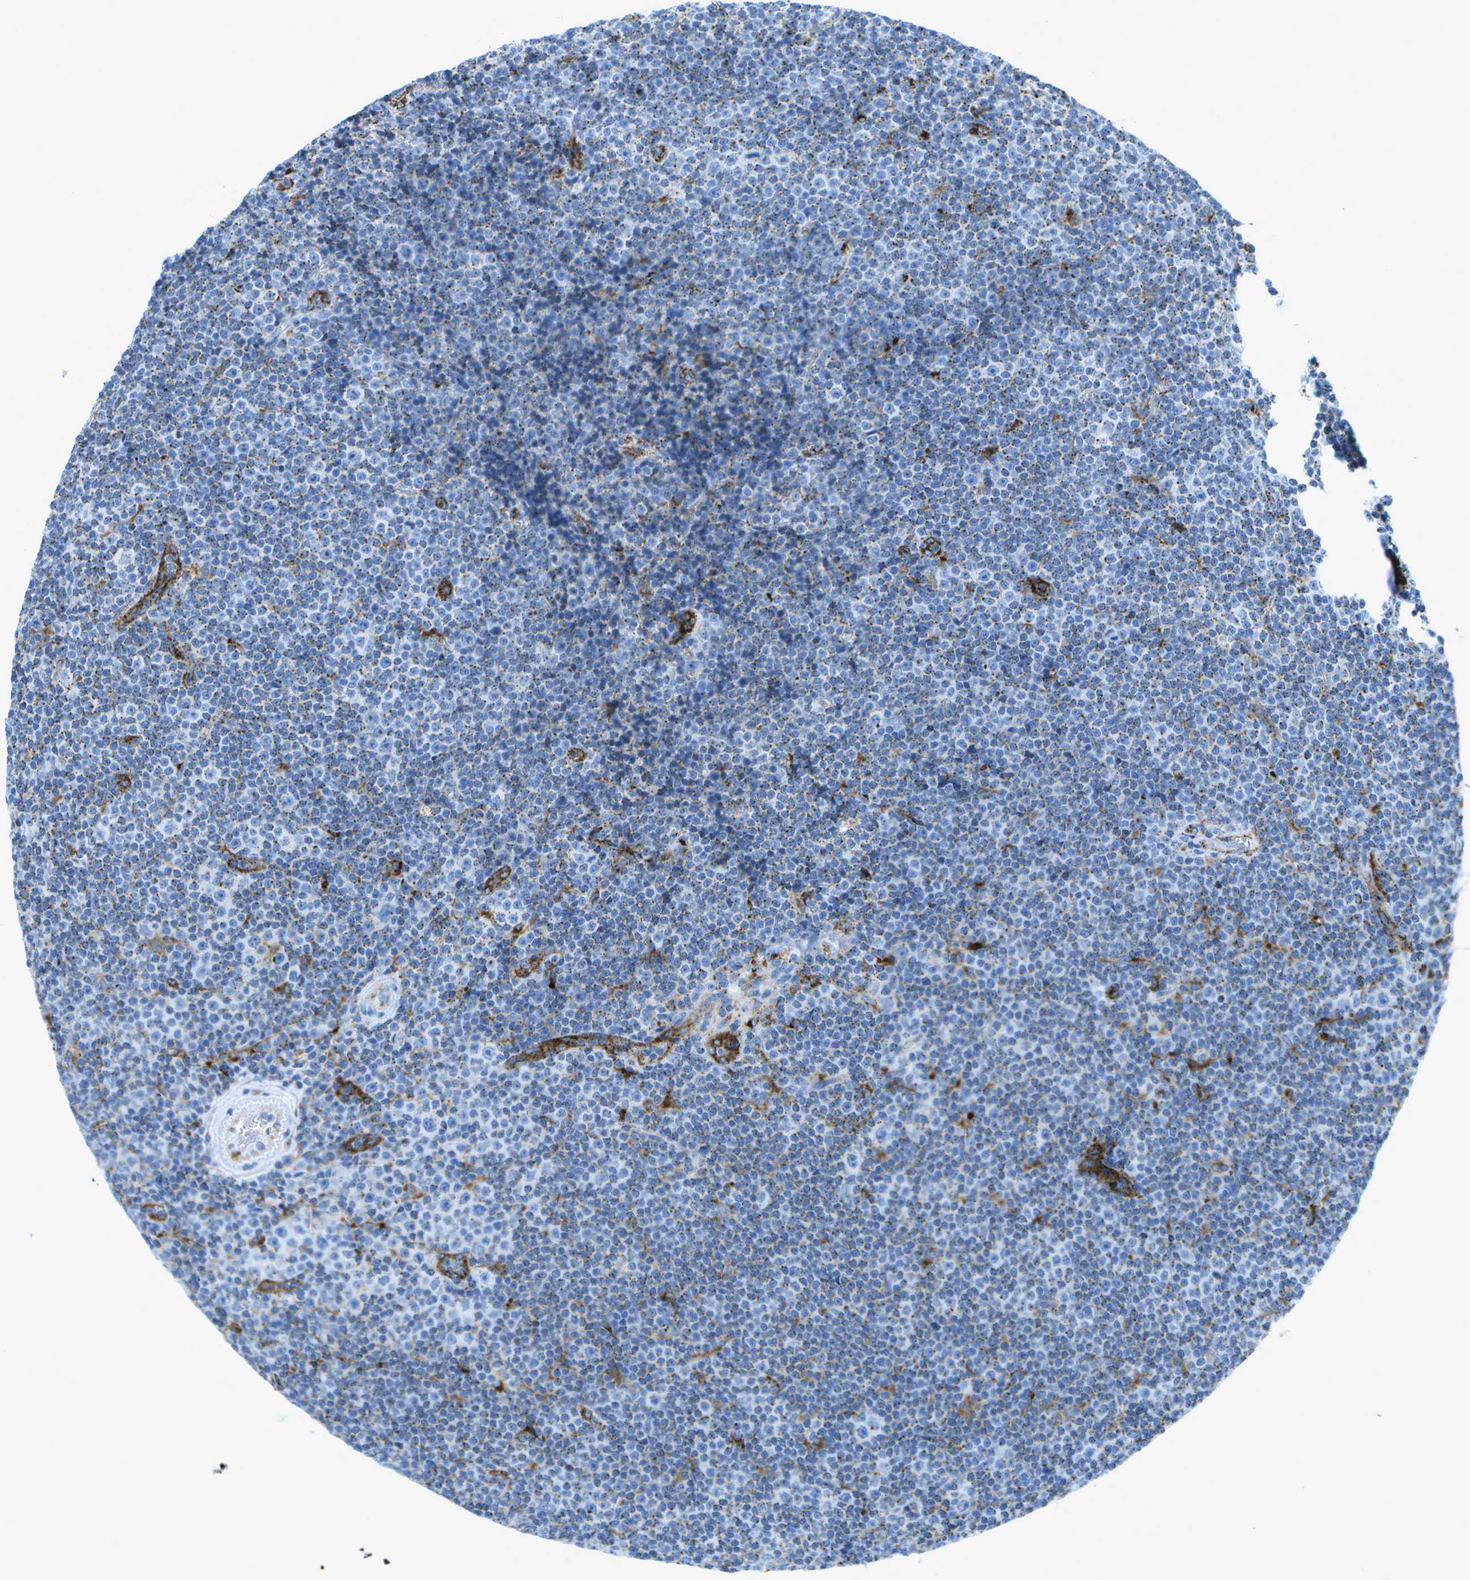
{"staining": {"intensity": "moderate", "quantity": "25%-75%", "location": "cytoplasmic/membranous"}, "tissue": "lymphoma", "cell_type": "Tumor cells", "image_type": "cancer", "snomed": [{"axis": "morphology", "description": "Malignant lymphoma, non-Hodgkin's type, Low grade"}, {"axis": "topography", "description": "Lymph node"}], "caption": "A photomicrograph showing moderate cytoplasmic/membranous staining in approximately 25%-75% of tumor cells in lymphoma, as visualized by brown immunohistochemical staining.", "gene": "PRCP", "patient": {"sex": "female", "age": 67}}